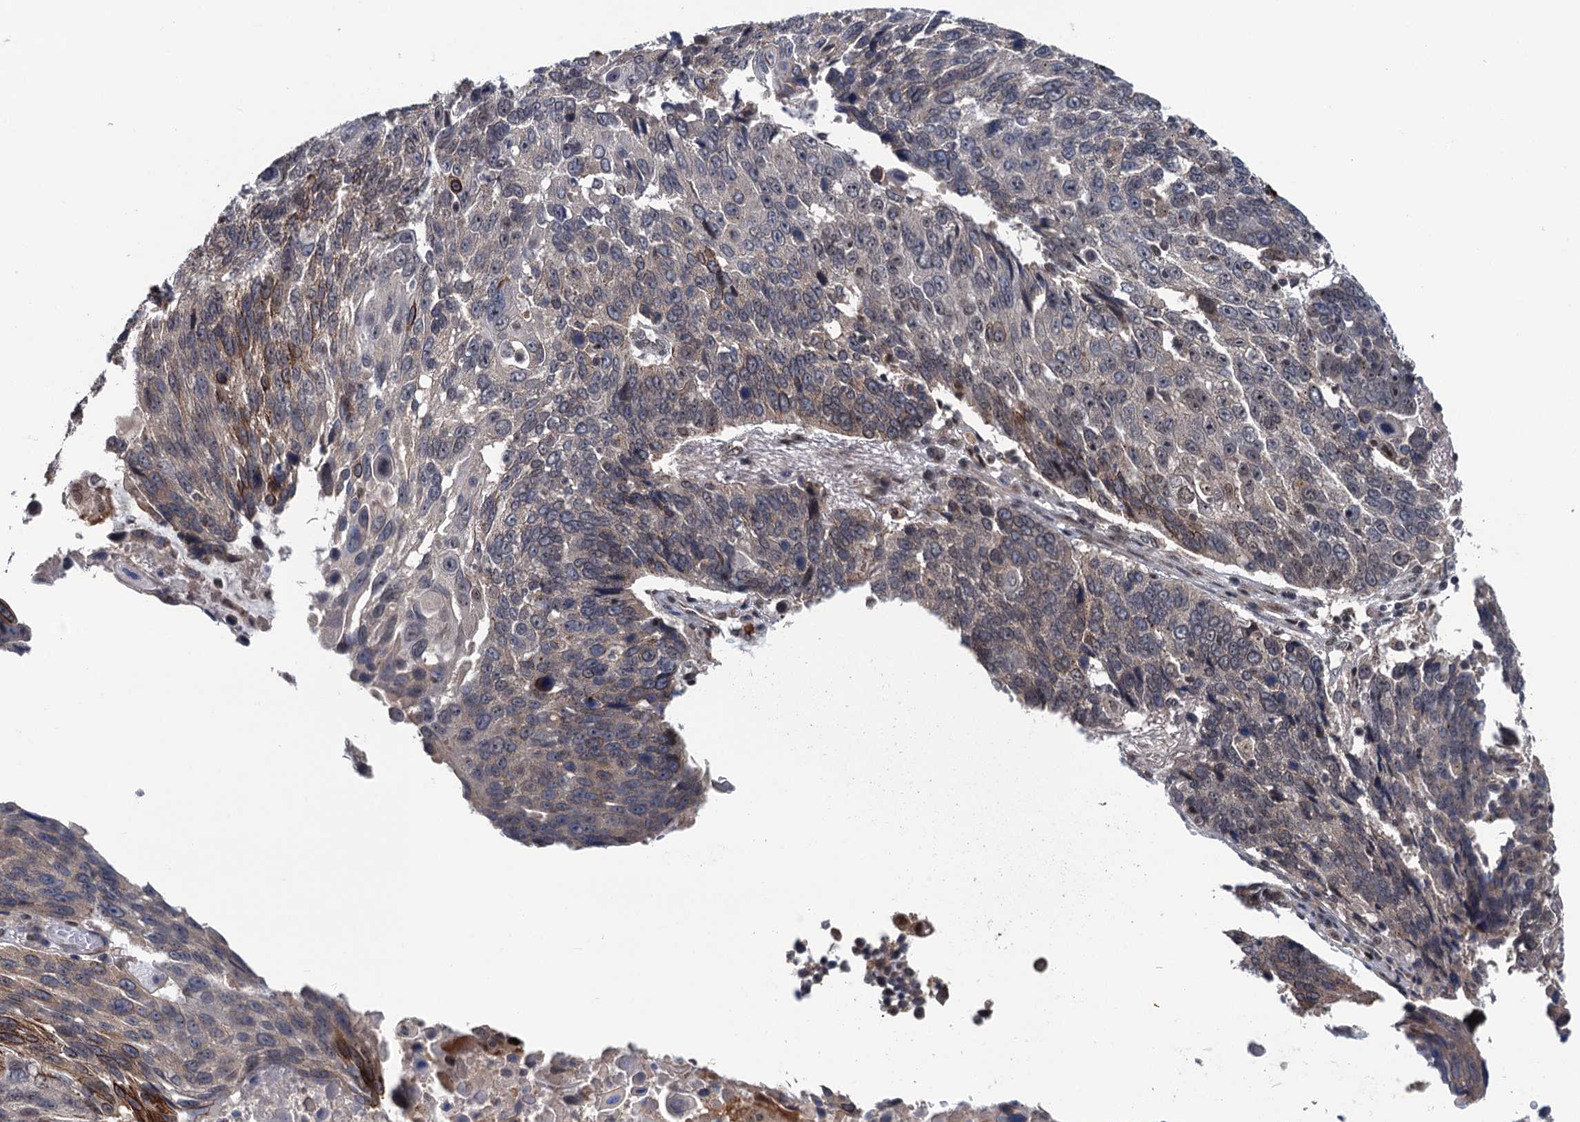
{"staining": {"intensity": "moderate", "quantity": "<25%", "location": "cytoplasmic/membranous"}, "tissue": "lung cancer", "cell_type": "Tumor cells", "image_type": "cancer", "snomed": [{"axis": "morphology", "description": "Squamous cell carcinoma, NOS"}, {"axis": "topography", "description": "Lung"}], "caption": "This is an image of IHC staining of lung cancer (squamous cell carcinoma), which shows moderate positivity in the cytoplasmic/membranous of tumor cells.", "gene": "RASSF4", "patient": {"sex": "male", "age": 66}}